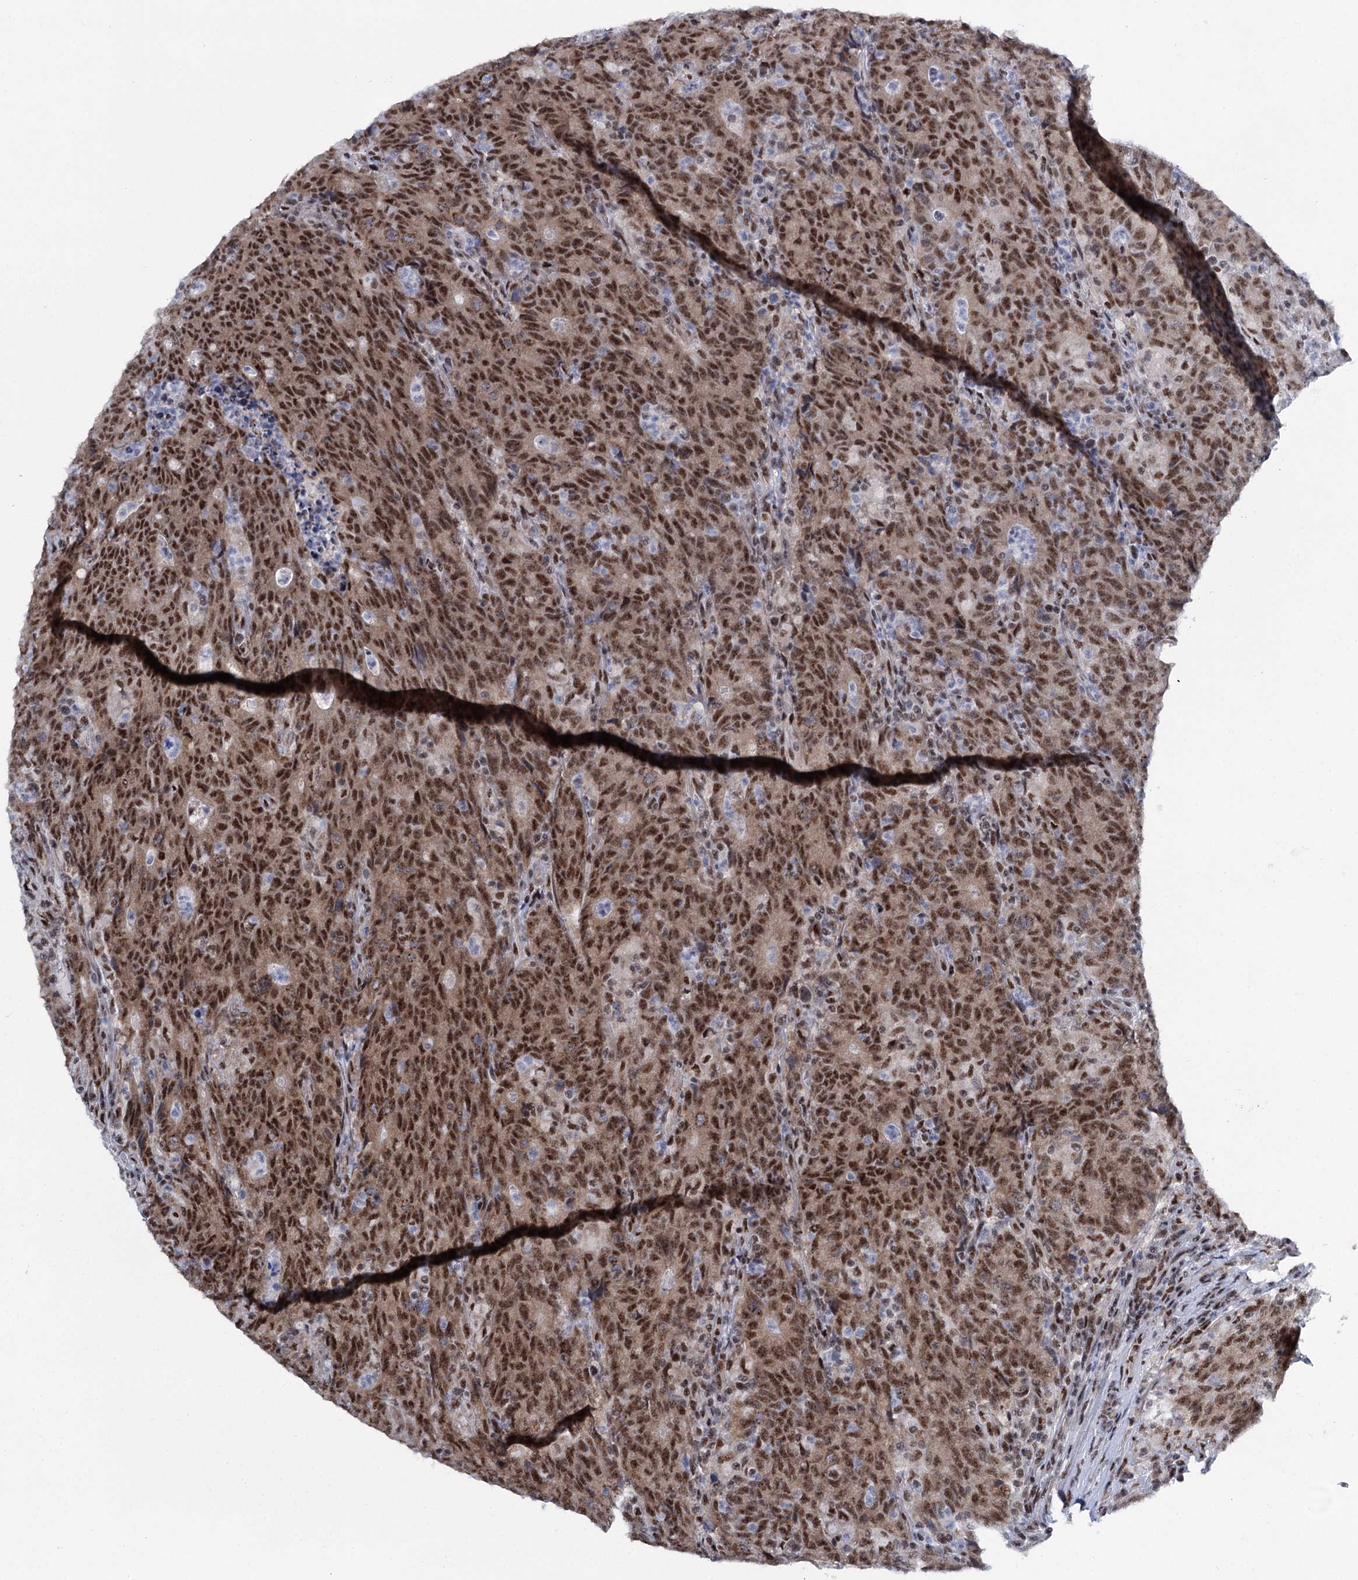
{"staining": {"intensity": "strong", "quantity": ">75%", "location": "nuclear"}, "tissue": "colorectal cancer", "cell_type": "Tumor cells", "image_type": "cancer", "snomed": [{"axis": "morphology", "description": "Adenocarcinoma, NOS"}, {"axis": "topography", "description": "Colon"}], "caption": "About >75% of tumor cells in colorectal cancer exhibit strong nuclear protein positivity as visualized by brown immunohistochemical staining.", "gene": "SREK1", "patient": {"sex": "female", "age": 75}}